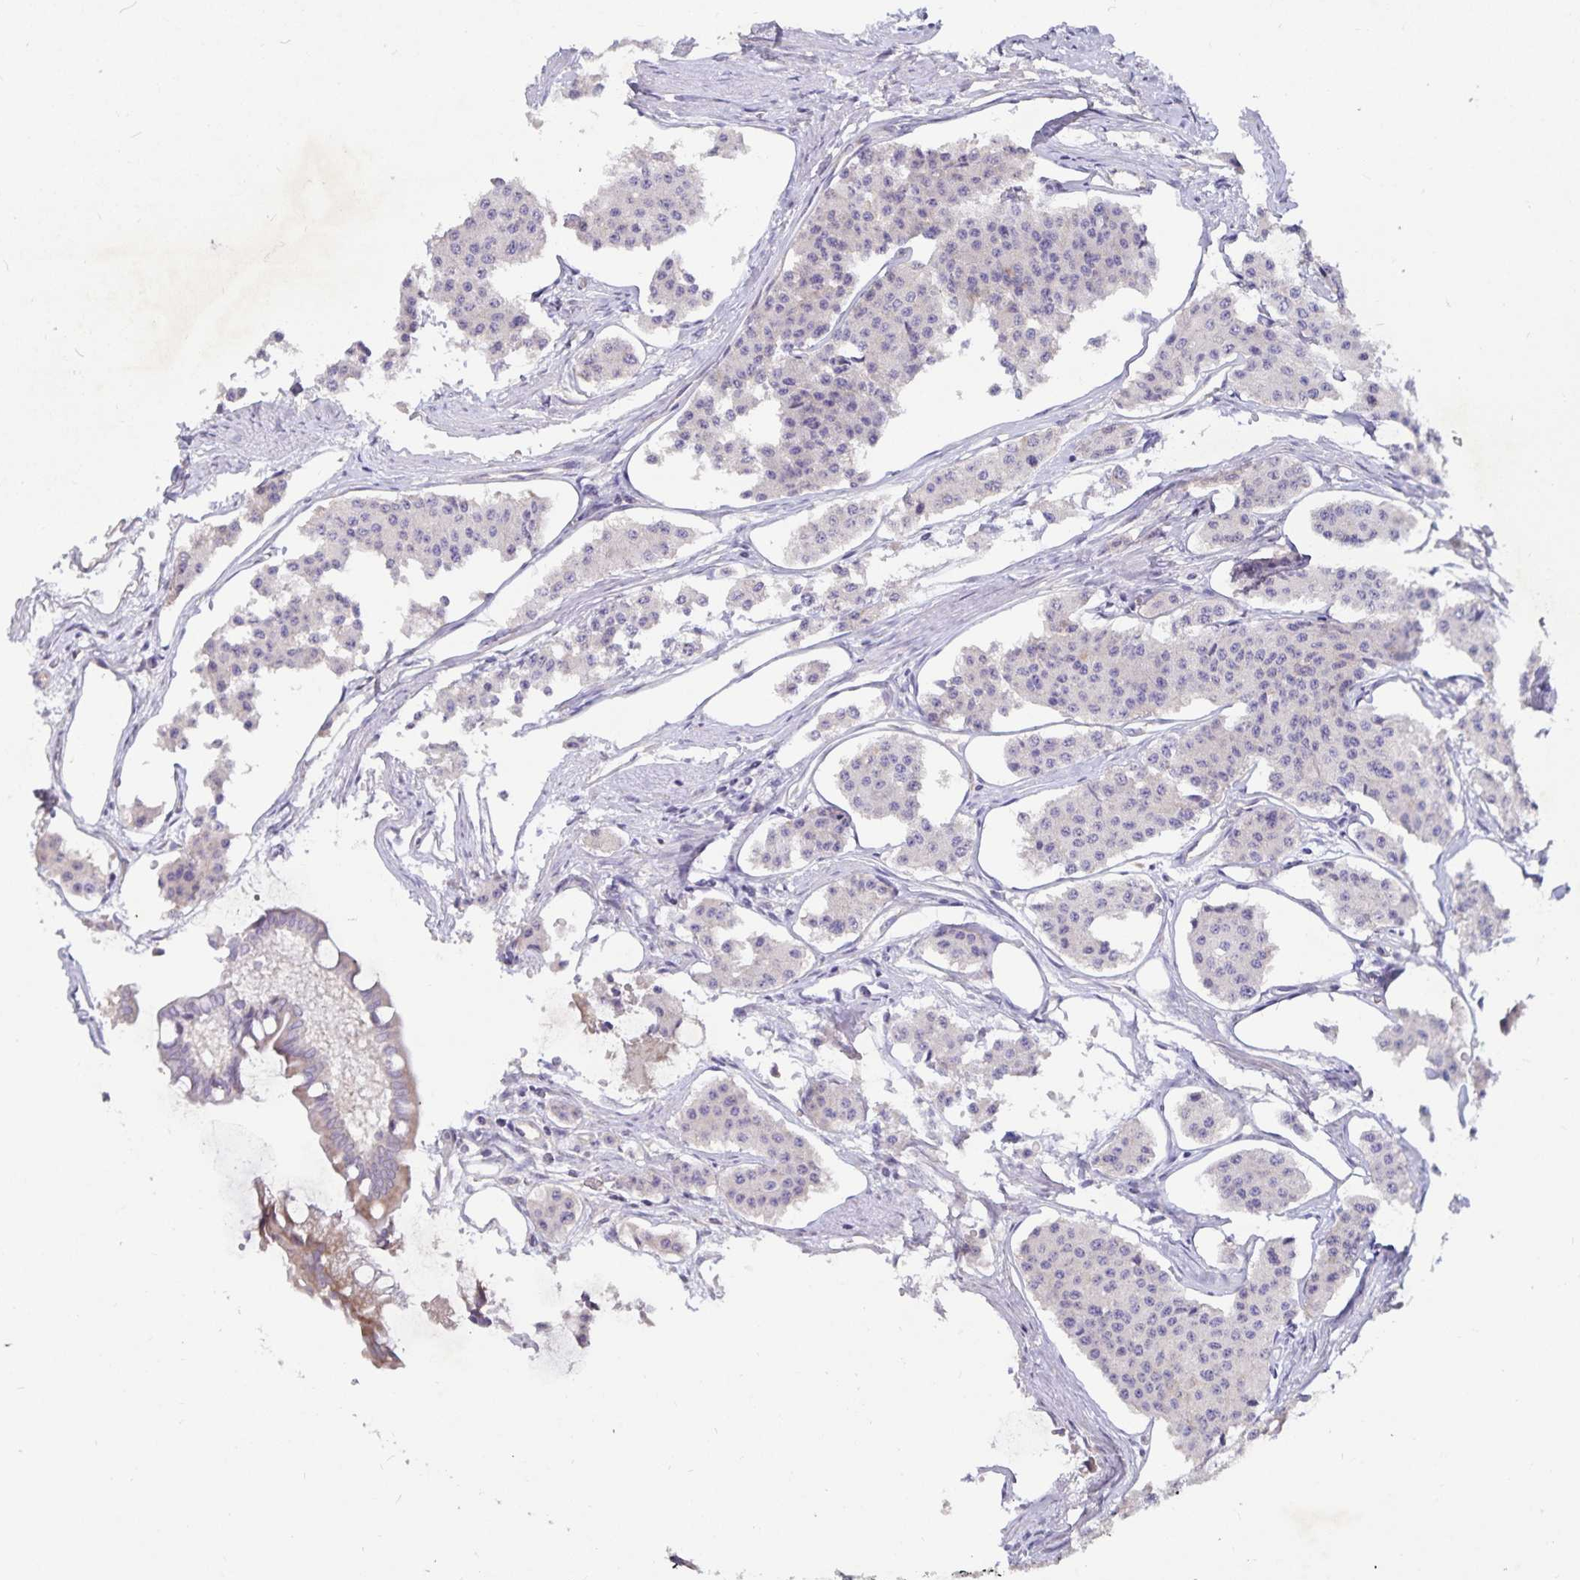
{"staining": {"intensity": "negative", "quantity": "none", "location": "none"}, "tissue": "carcinoid", "cell_type": "Tumor cells", "image_type": "cancer", "snomed": [{"axis": "morphology", "description": "Carcinoid, malignant, NOS"}, {"axis": "topography", "description": "Small intestine"}], "caption": "Malignant carcinoid stained for a protein using immunohistochemistry (IHC) reveals no expression tumor cells.", "gene": "FAM120A", "patient": {"sex": "female", "age": 65}}